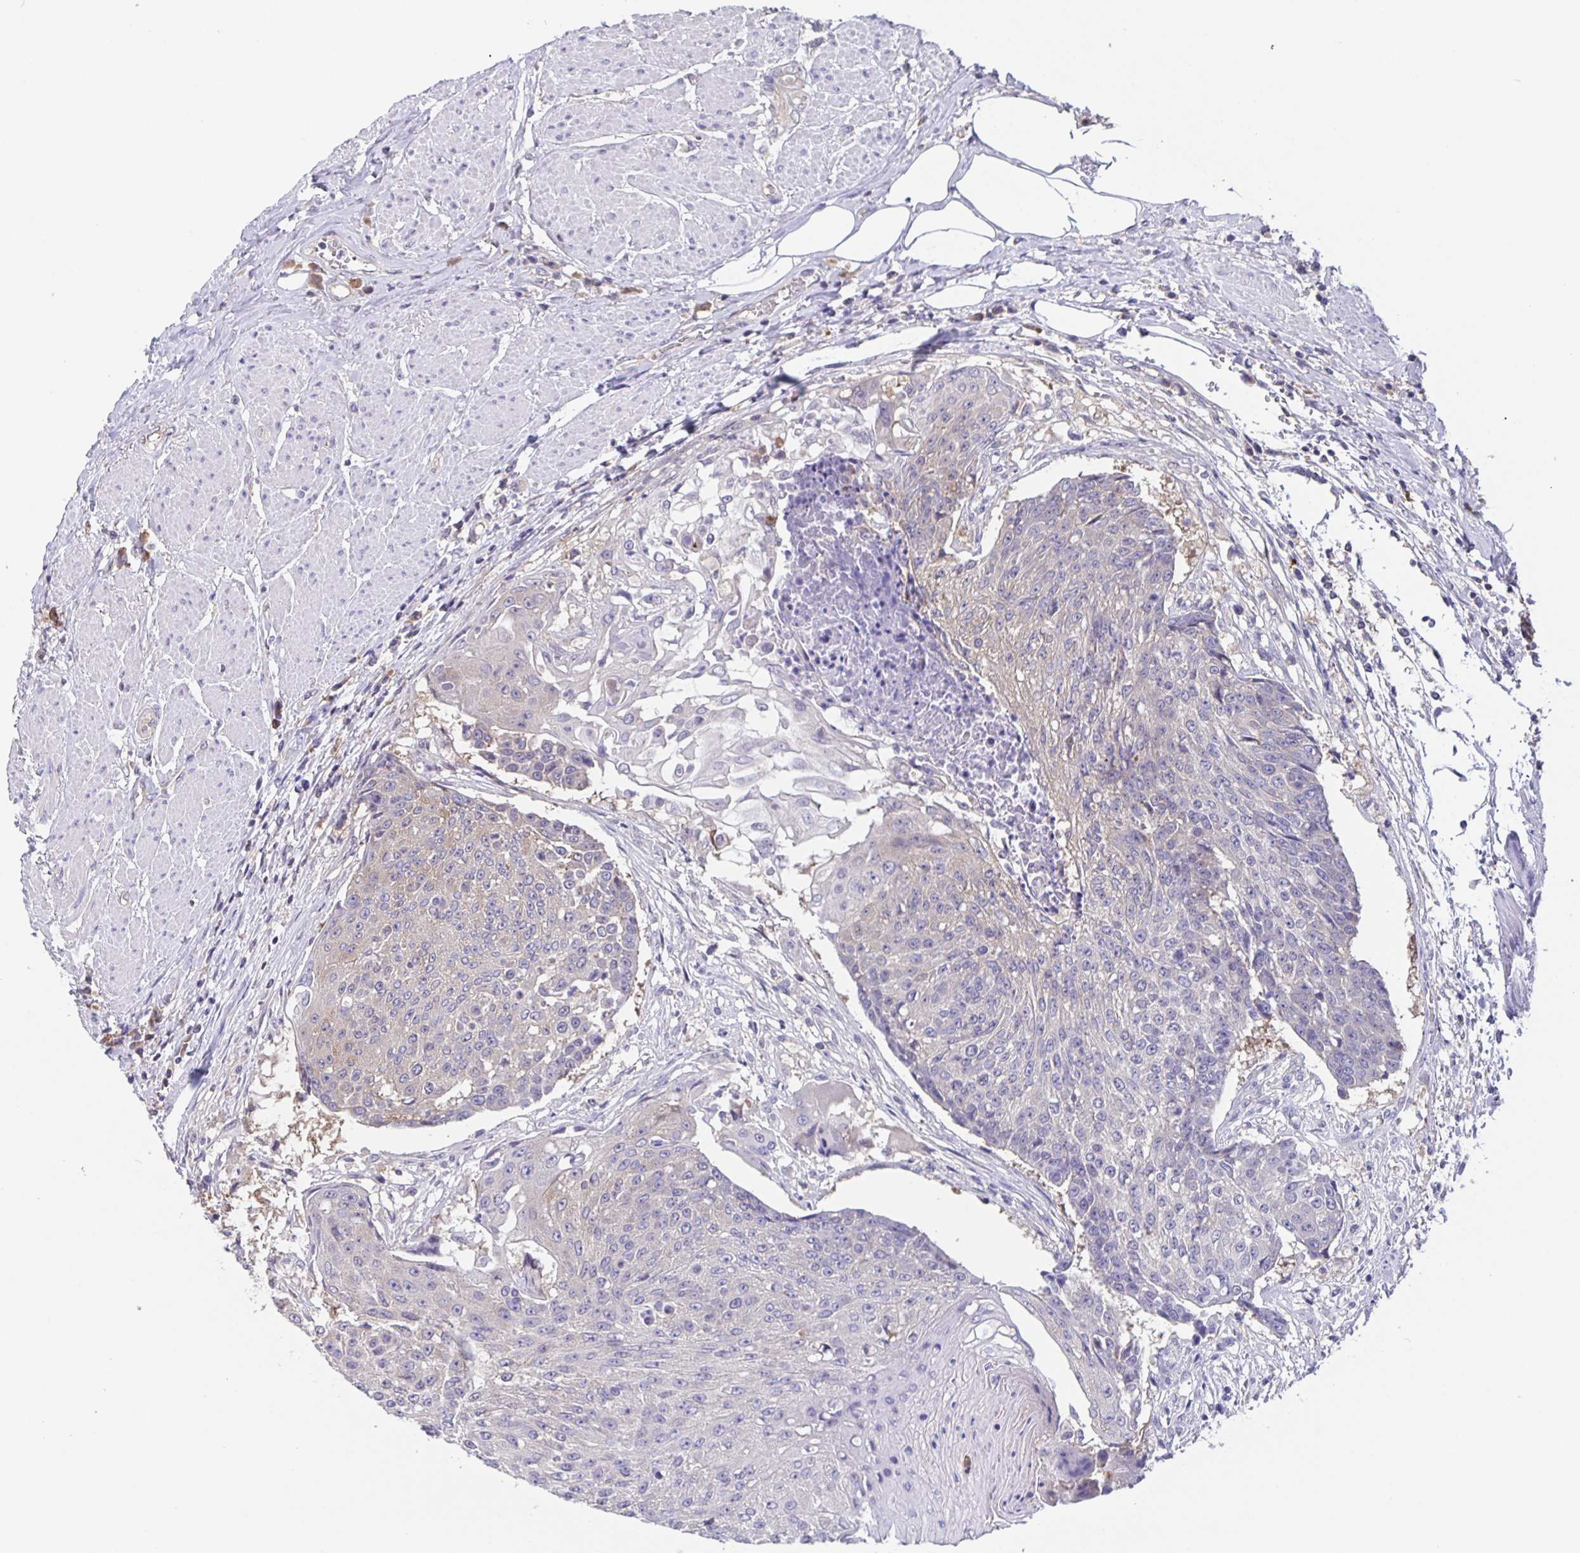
{"staining": {"intensity": "weak", "quantity": "25%-75%", "location": "cytoplasmic/membranous"}, "tissue": "urothelial cancer", "cell_type": "Tumor cells", "image_type": "cancer", "snomed": [{"axis": "morphology", "description": "Urothelial carcinoma, High grade"}, {"axis": "topography", "description": "Urinary bladder"}], "caption": "Human urothelial carcinoma (high-grade) stained with a brown dye reveals weak cytoplasmic/membranous positive staining in approximately 25%-75% of tumor cells.", "gene": "FEM1C", "patient": {"sex": "female", "age": 63}}